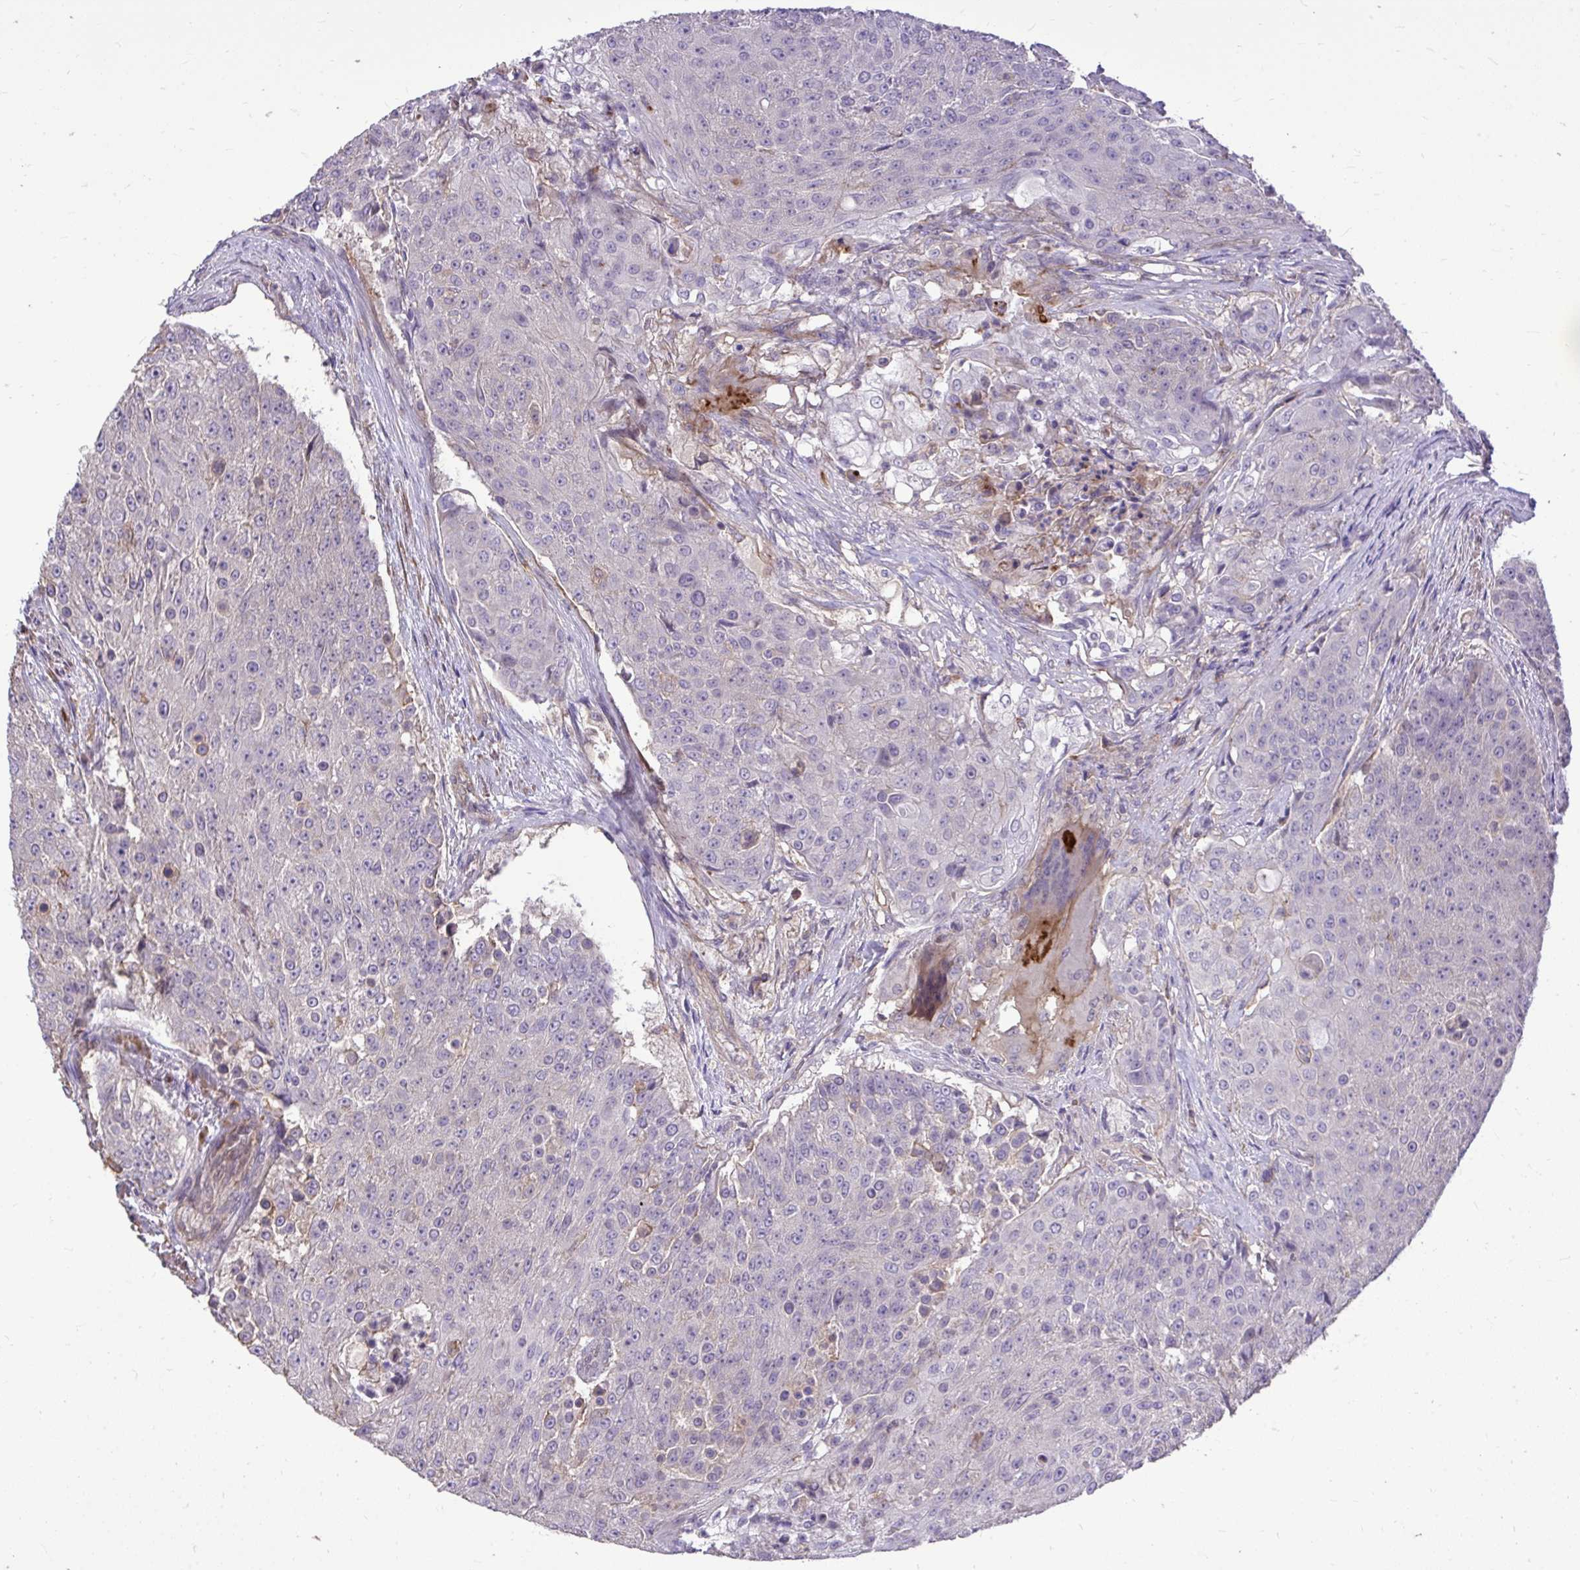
{"staining": {"intensity": "weak", "quantity": "<25%", "location": "cytoplasmic/membranous"}, "tissue": "urothelial cancer", "cell_type": "Tumor cells", "image_type": "cancer", "snomed": [{"axis": "morphology", "description": "Urothelial carcinoma, High grade"}, {"axis": "topography", "description": "Urinary bladder"}], "caption": "Histopathology image shows no protein expression in tumor cells of urothelial carcinoma (high-grade) tissue. The staining is performed using DAB brown chromogen with nuclei counter-stained in using hematoxylin.", "gene": "IGFL2", "patient": {"sex": "female", "age": 63}}